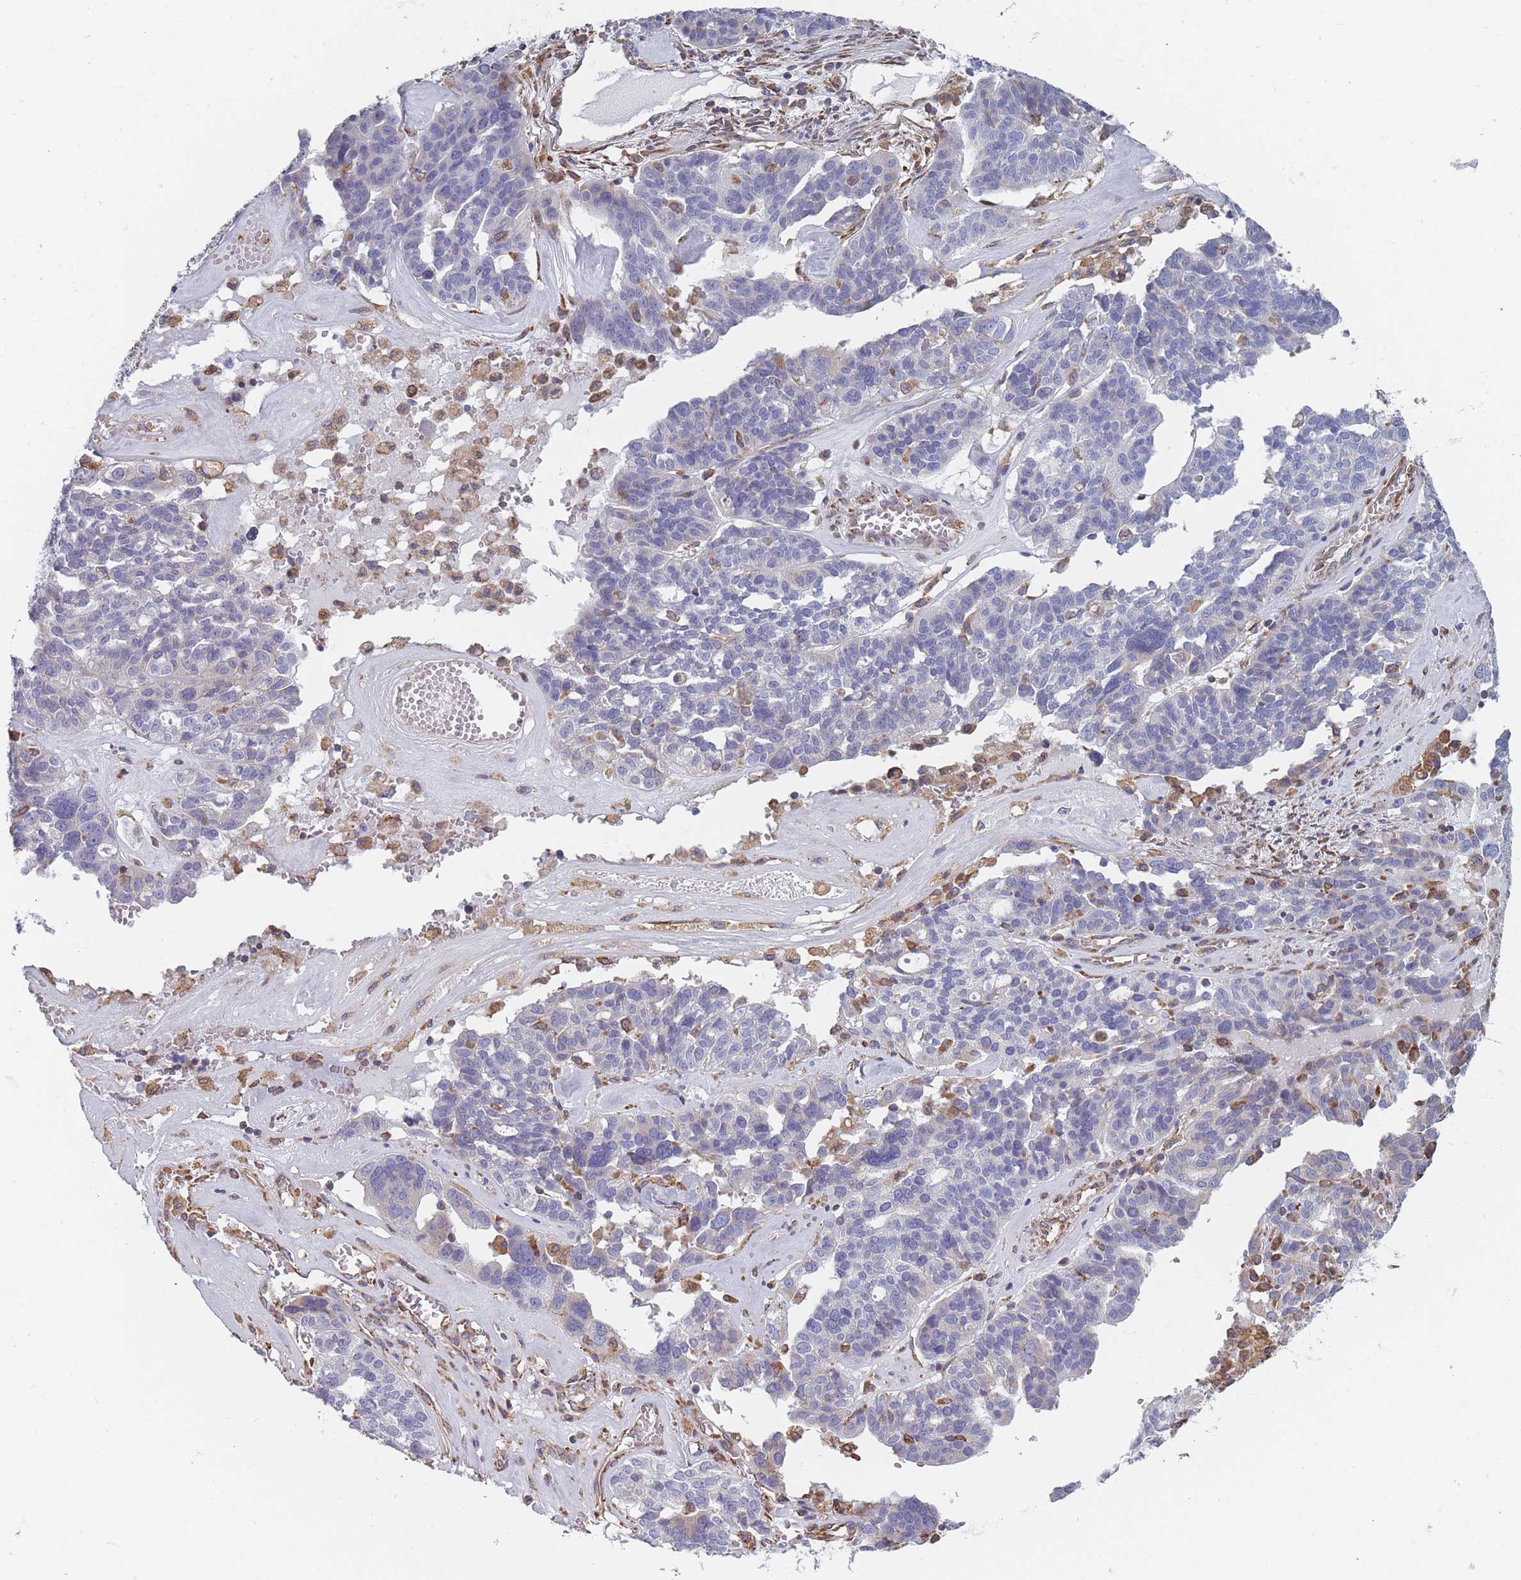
{"staining": {"intensity": "negative", "quantity": "none", "location": "none"}, "tissue": "ovarian cancer", "cell_type": "Tumor cells", "image_type": "cancer", "snomed": [{"axis": "morphology", "description": "Cystadenocarcinoma, serous, NOS"}, {"axis": "topography", "description": "Ovary"}], "caption": "Immunohistochemistry (IHC) micrograph of ovarian serous cystadenocarcinoma stained for a protein (brown), which demonstrates no positivity in tumor cells. (Immunohistochemistry (IHC), brightfield microscopy, high magnification).", "gene": "OR7C2", "patient": {"sex": "female", "age": 59}}